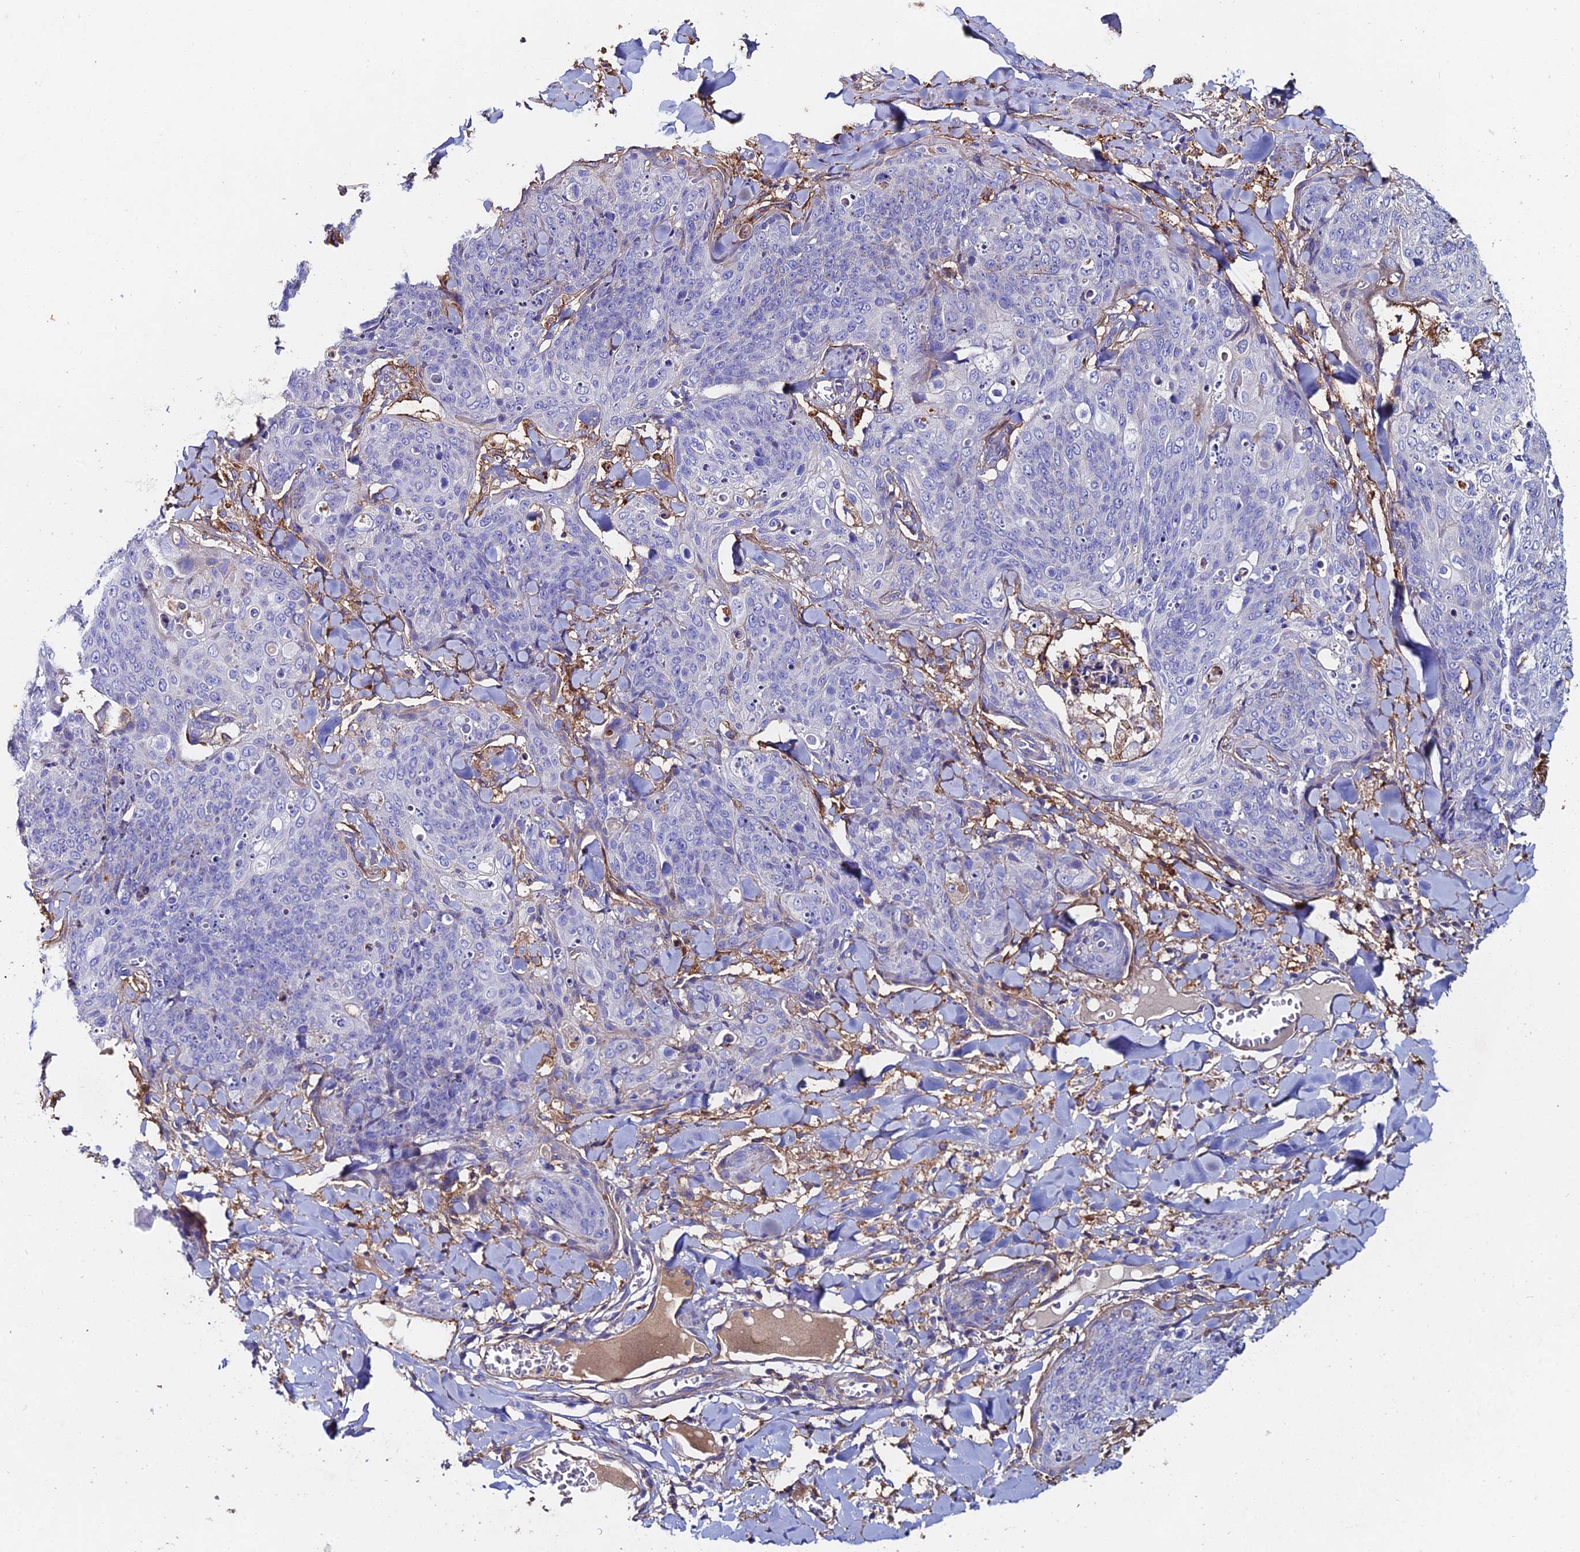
{"staining": {"intensity": "negative", "quantity": "none", "location": "none"}, "tissue": "skin cancer", "cell_type": "Tumor cells", "image_type": "cancer", "snomed": [{"axis": "morphology", "description": "Squamous cell carcinoma, NOS"}, {"axis": "topography", "description": "Skin"}, {"axis": "topography", "description": "Vulva"}], "caption": "Immunohistochemical staining of human skin cancer (squamous cell carcinoma) exhibits no significant staining in tumor cells.", "gene": "C6", "patient": {"sex": "female", "age": 85}}